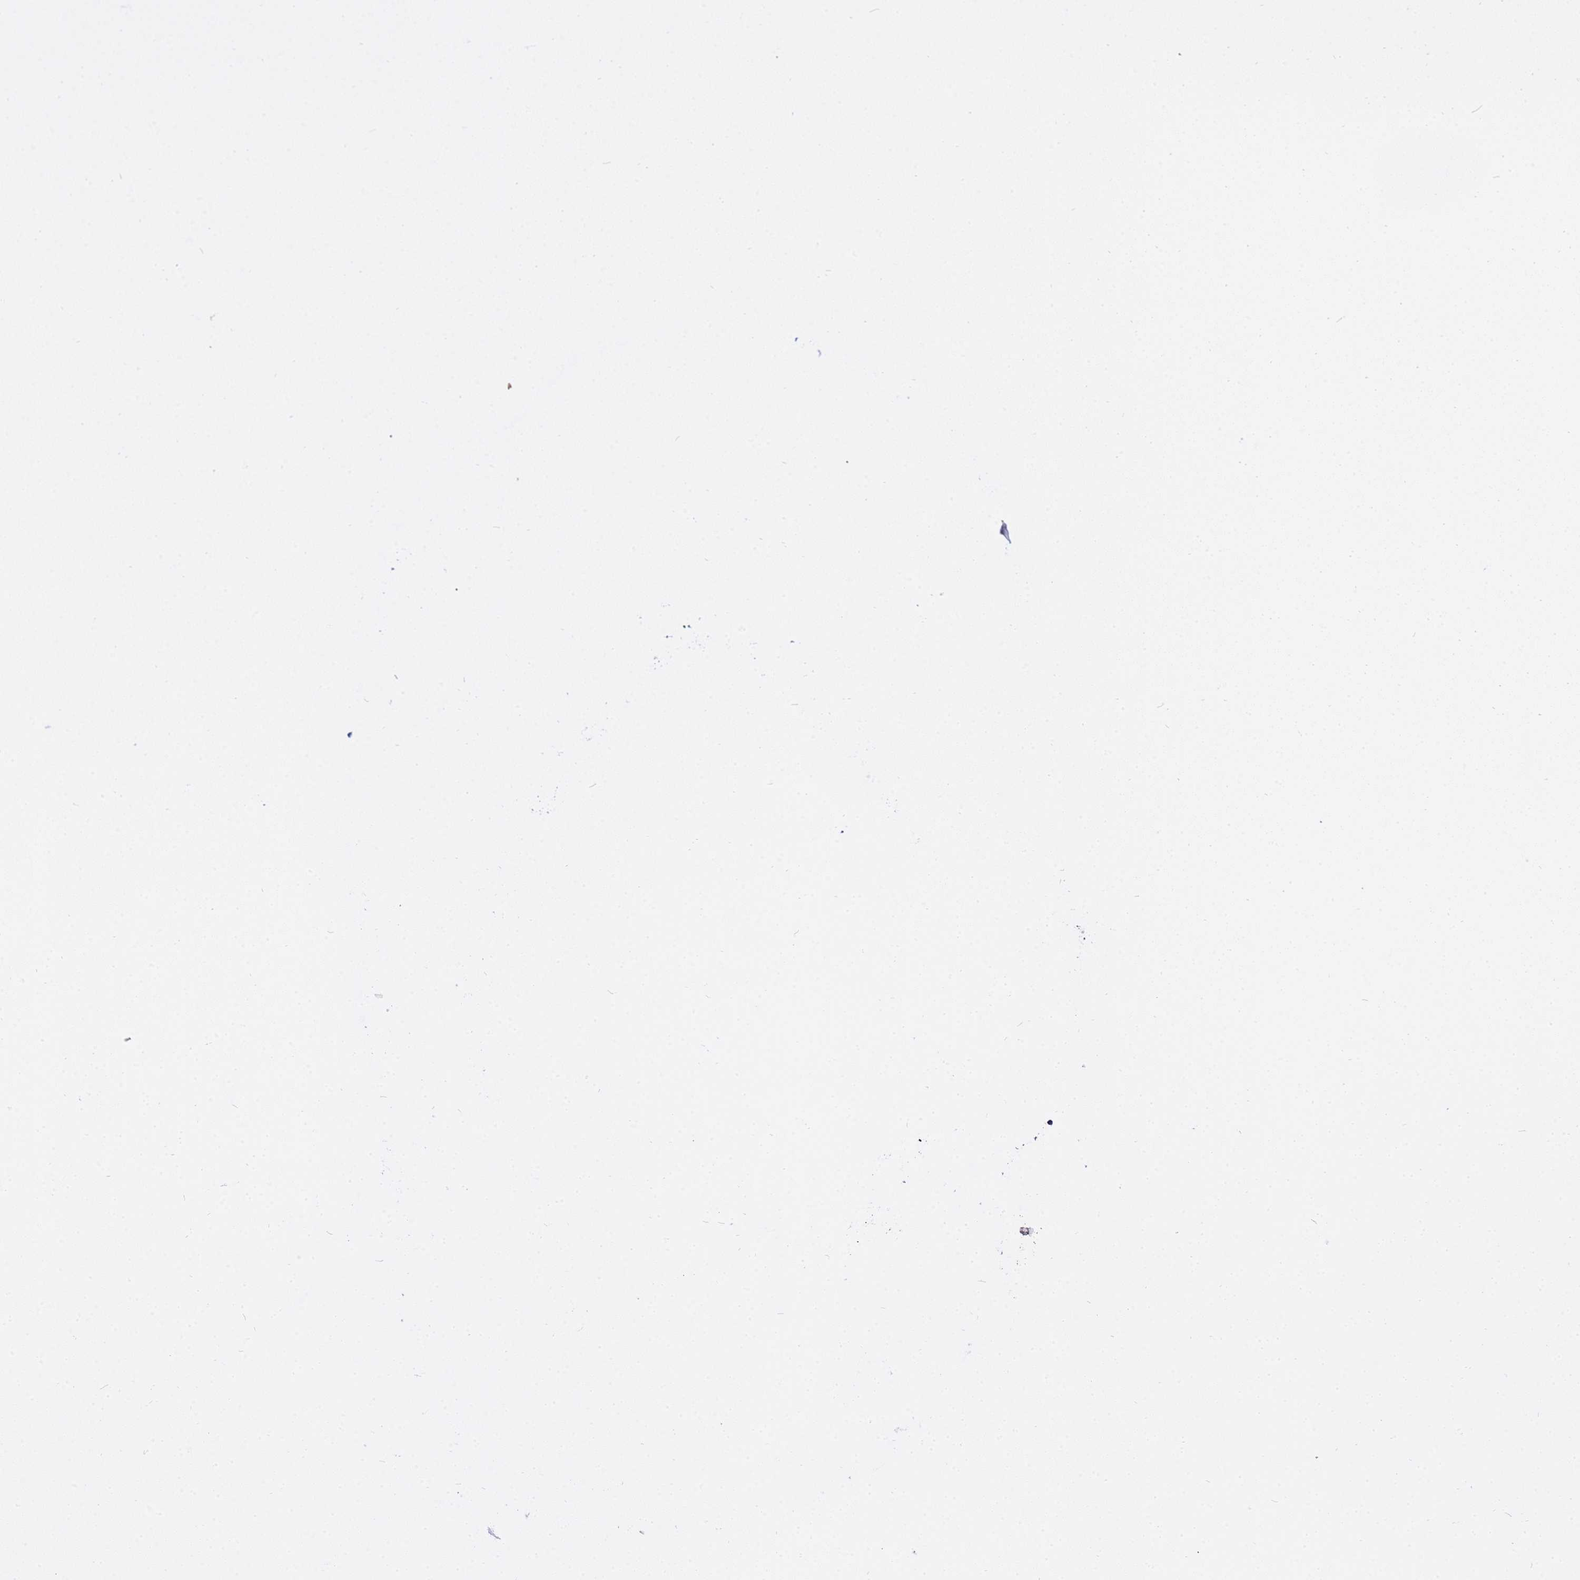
{"staining": {"intensity": "negative", "quantity": "none", "location": "none"}, "tissue": "appendix", "cell_type": "Glandular cells", "image_type": "normal", "snomed": [{"axis": "morphology", "description": "Normal tissue, NOS"}, {"axis": "topography", "description": "Appendix"}], "caption": "This is an immunohistochemistry micrograph of normal appendix. There is no staining in glandular cells.", "gene": "USP18", "patient": {"sex": "female", "age": 54}}